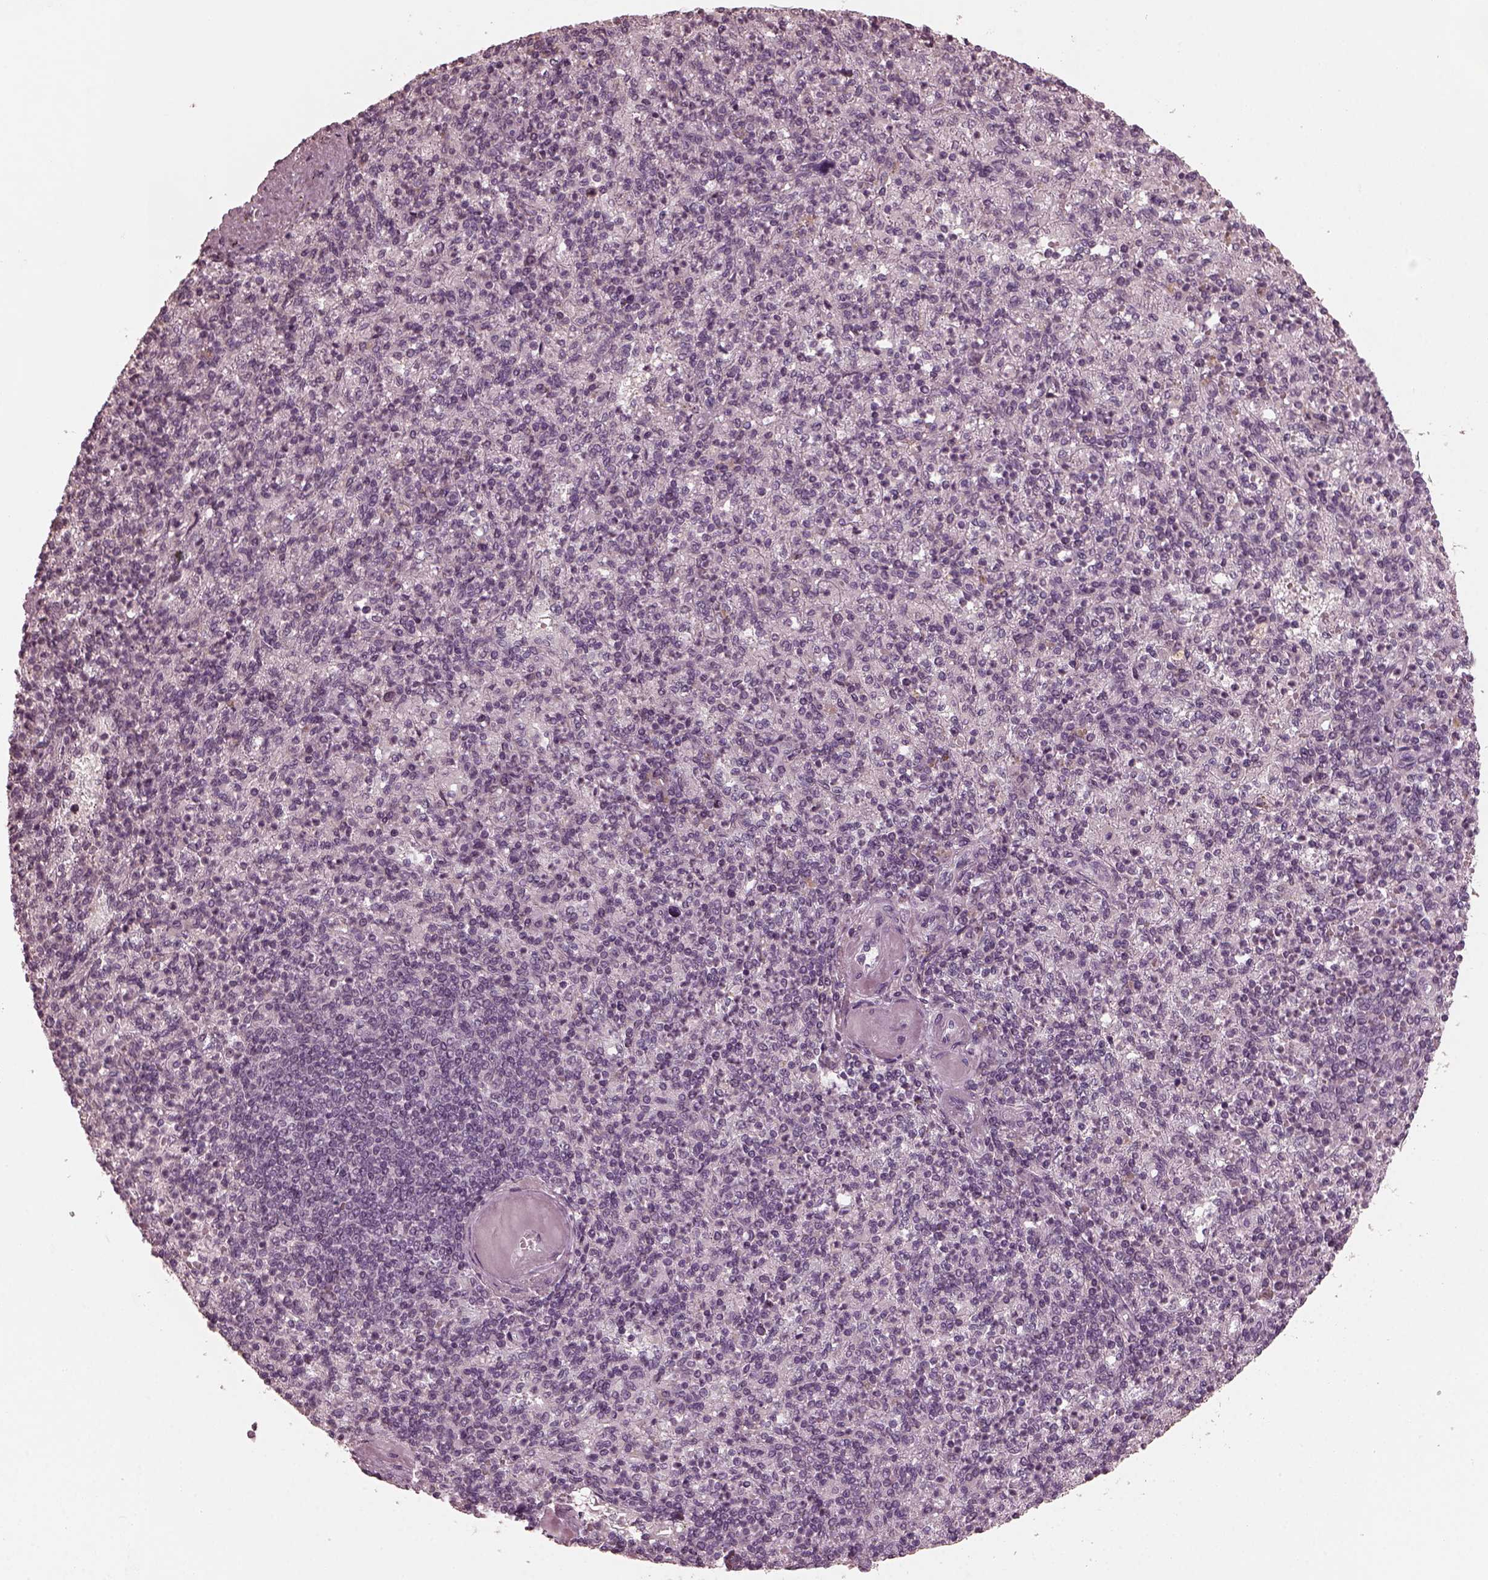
{"staining": {"intensity": "negative", "quantity": "none", "location": "none"}, "tissue": "spleen", "cell_type": "Cells in red pulp", "image_type": "normal", "snomed": [{"axis": "morphology", "description": "Normal tissue, NOS"}, {"axis": "topography", "description": "Spleen"}], "caption": "Histopathology image shows no significant protein positivity in cells in red pulp of normal spleen. (Immunohistochemistry, brightfield microscopy, high magnification).", "gene": "RCVRN", "patient": {"sex": "female", "age": 74}}